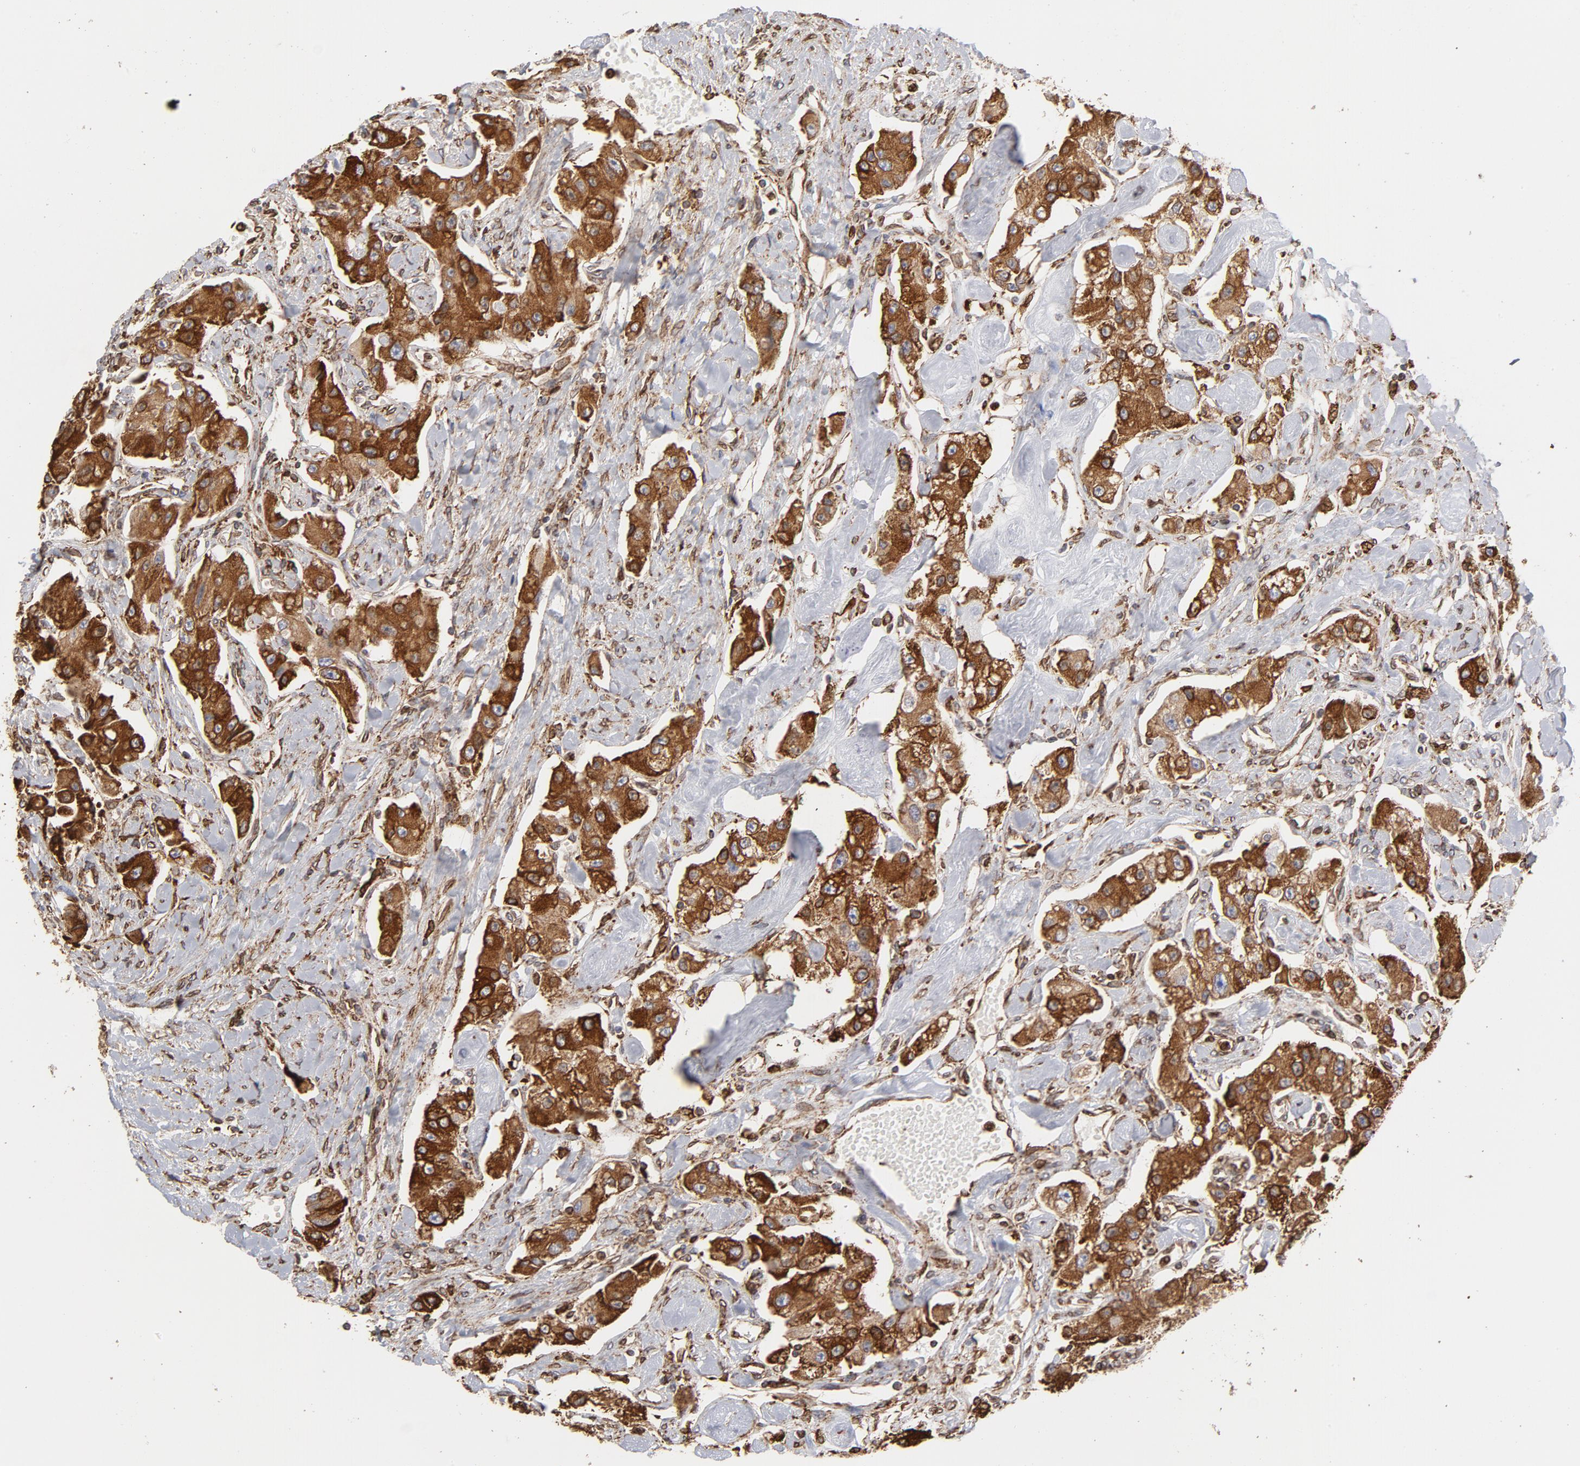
{"staining": {"intensity": "strong", "quantity": ">75%", "location": "cytoplasmic/membranous"}, "tissue": "carcinoid", "cell_type": "Tumor cells", "image_type": "cancer", "snomed": [{"axis": "morphology", "description": "Carcinoid, malignant, NOS"}, {"axis": "topography", "description": "Pancreas"}], "caption": "A high-resolution image shows IHC staining of carcinoid, which displays strong cytoplasmic/membranous positivity in about >75% of tumor cells.", "gene": "CANX", "patient": {"sex": "male", "age": 41}}